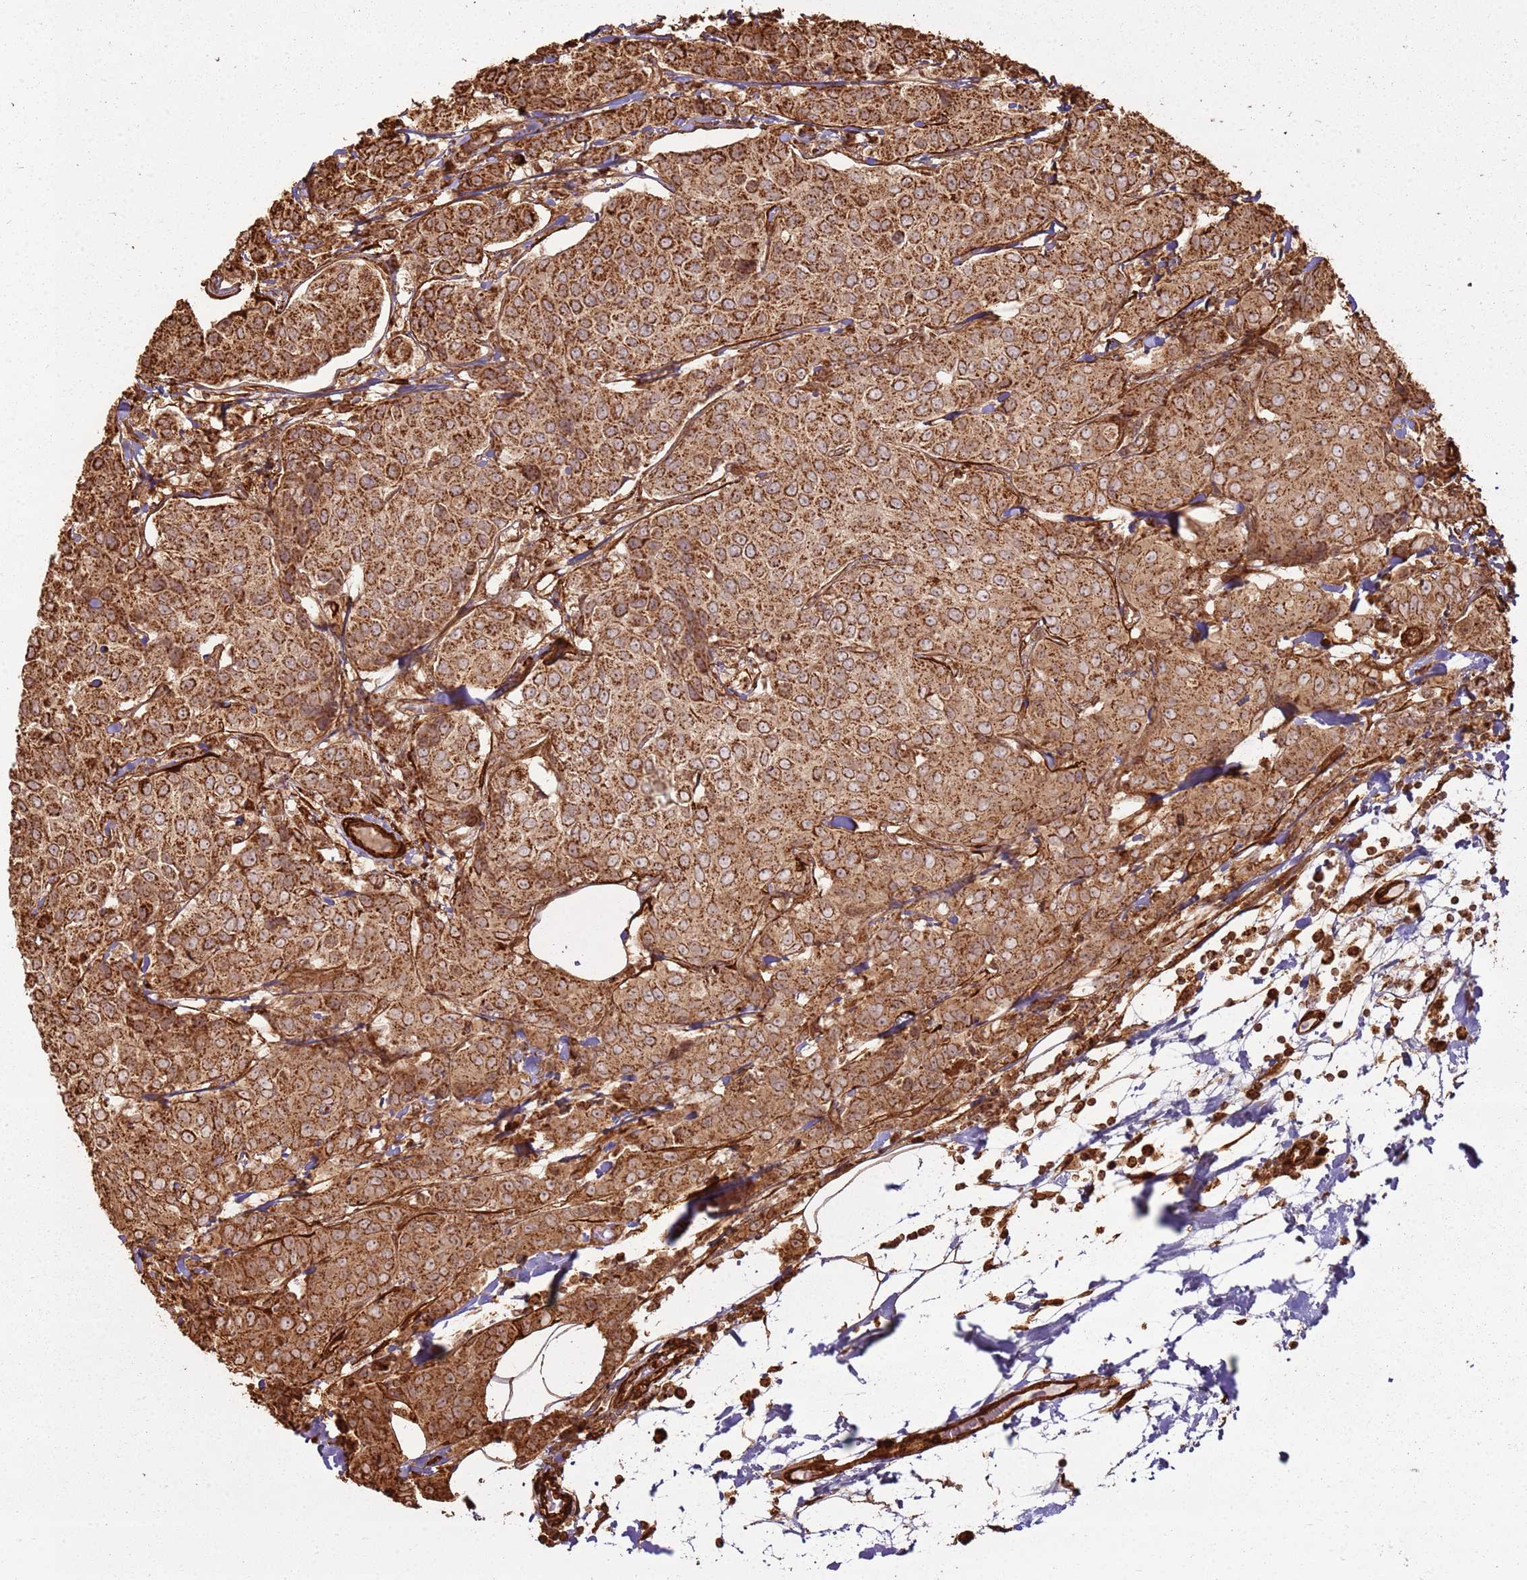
{"staining": {"intensity": "strong", "quantity": ">75%", "location": "cytoplasmic/membranous"}, "tissue": "breast cancer", "cell_type": "Tumor cells", "image_type": "cancer", "snomed": [{"axis": "morphology", "description": "Duct carcinoma"}, {"axis": "topography", "description": "Breast"}], "caption": "Immunohistochemical staining of breast cancer (invasive ductal carcinoma) demonstrates strong cytoplasmic/membranous protein expression in about >75% of tumor cells. (DAB (3,3'-diaminobenzidine) IHC with brightfield microscopy, high magnification).", "gene": "DDX59", "patient": {"sex": "female", "age": 55}}